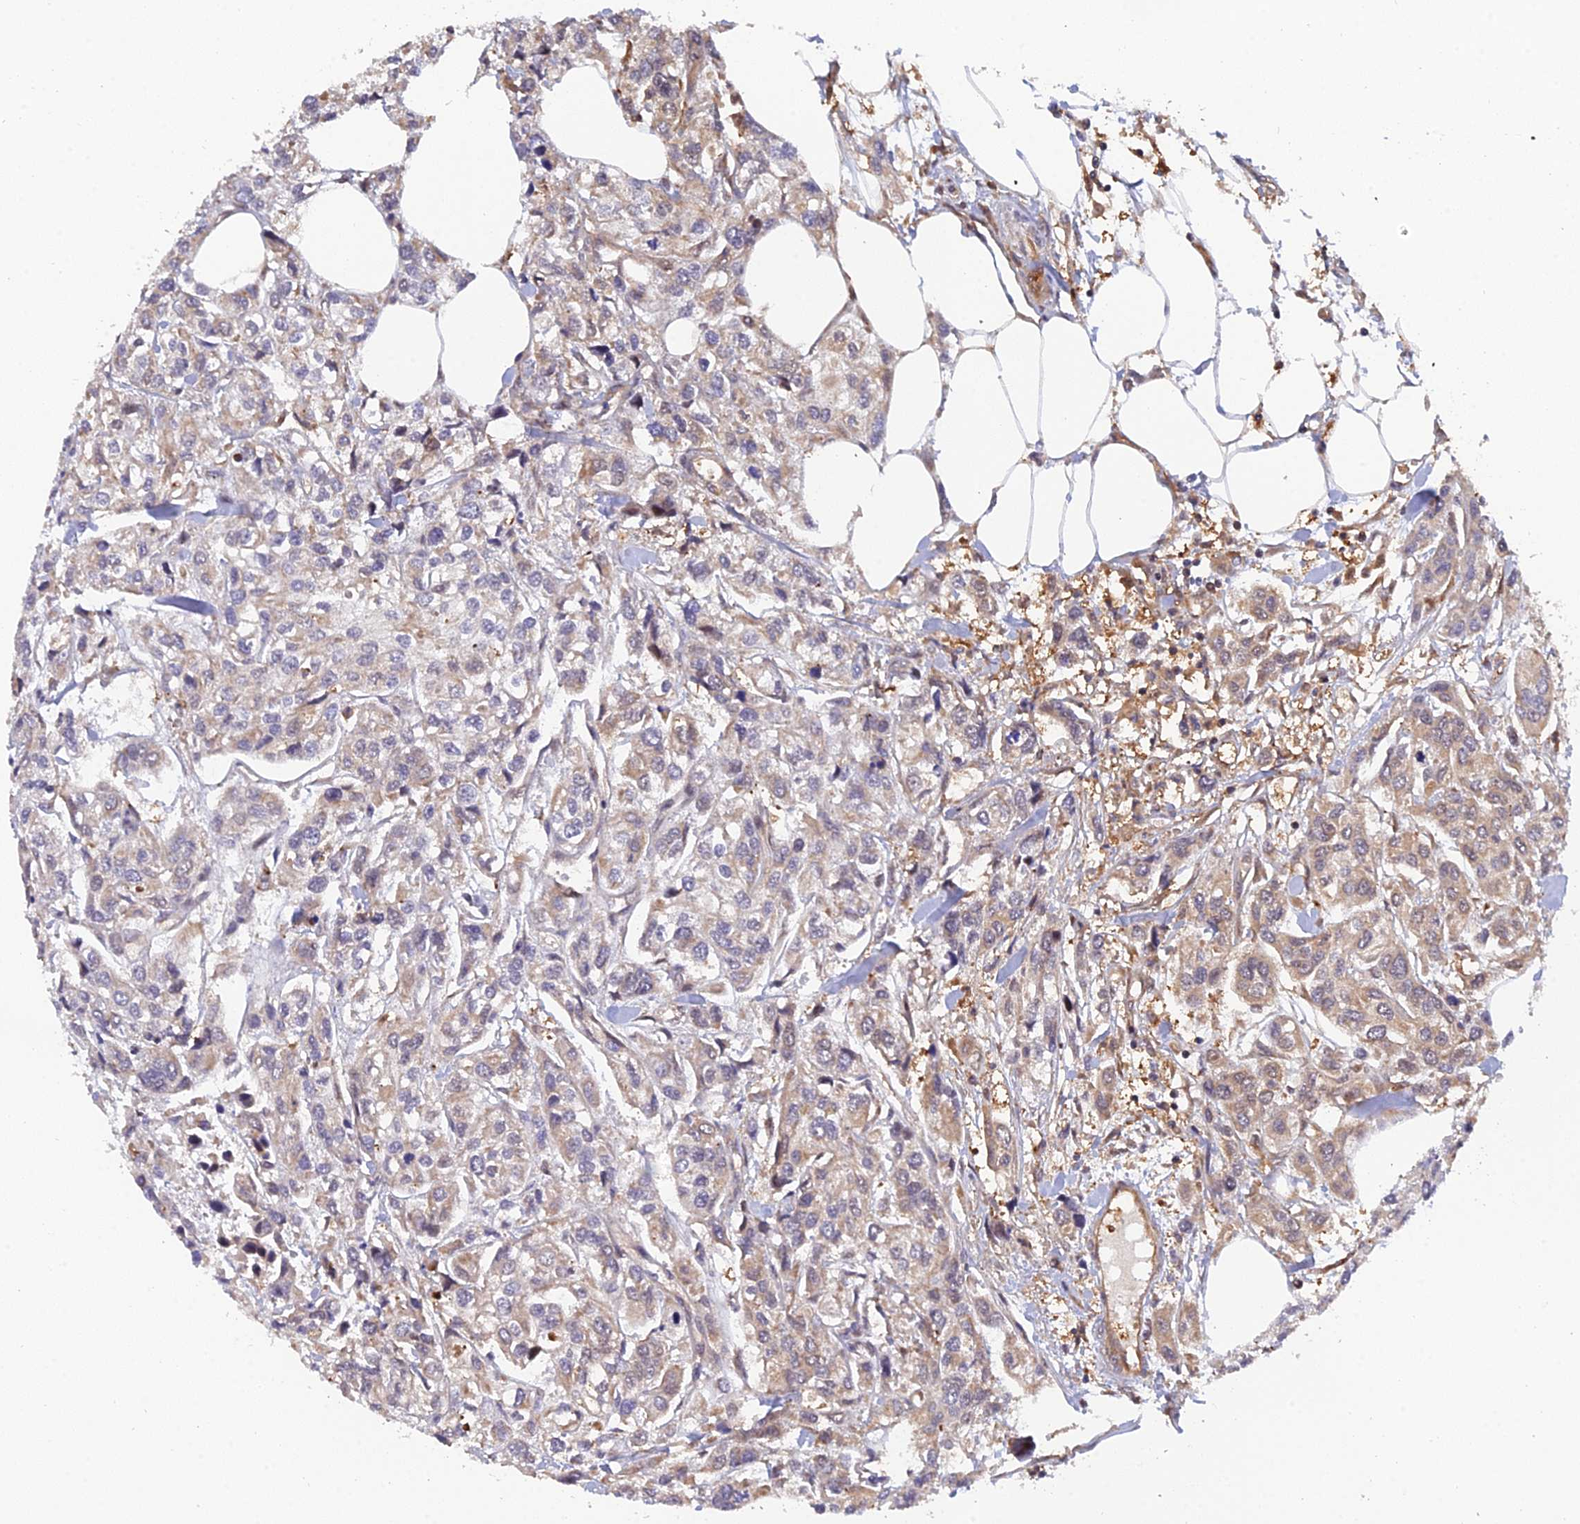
{"staining": {"intensity": "weak", "quantity": "25%-75%", "location": "cytoplasmic/membranous"}, "tissue": "urothelial cancer", "cell_type": "Tumor cells", "image_type": "cancer", "snomed": [{"axis": "morphology", "description": "Urothelial carcinoma, High grade"}, {"axis": "topography", "description": "Urinary bladder"}], "caption": "Immunohistochemistry (DAB) staining of high-grade urothelial carcinoma displays weak cytoplasmic/membranous protein staining in about 25%-75% of tumor cells. (DAB (3,3'-diaminobenzidine) = brown stain, brightfield microscopy at high magnification).", "gene": "ARL2BP", "patient": {"sex": "male", "age": 67}}